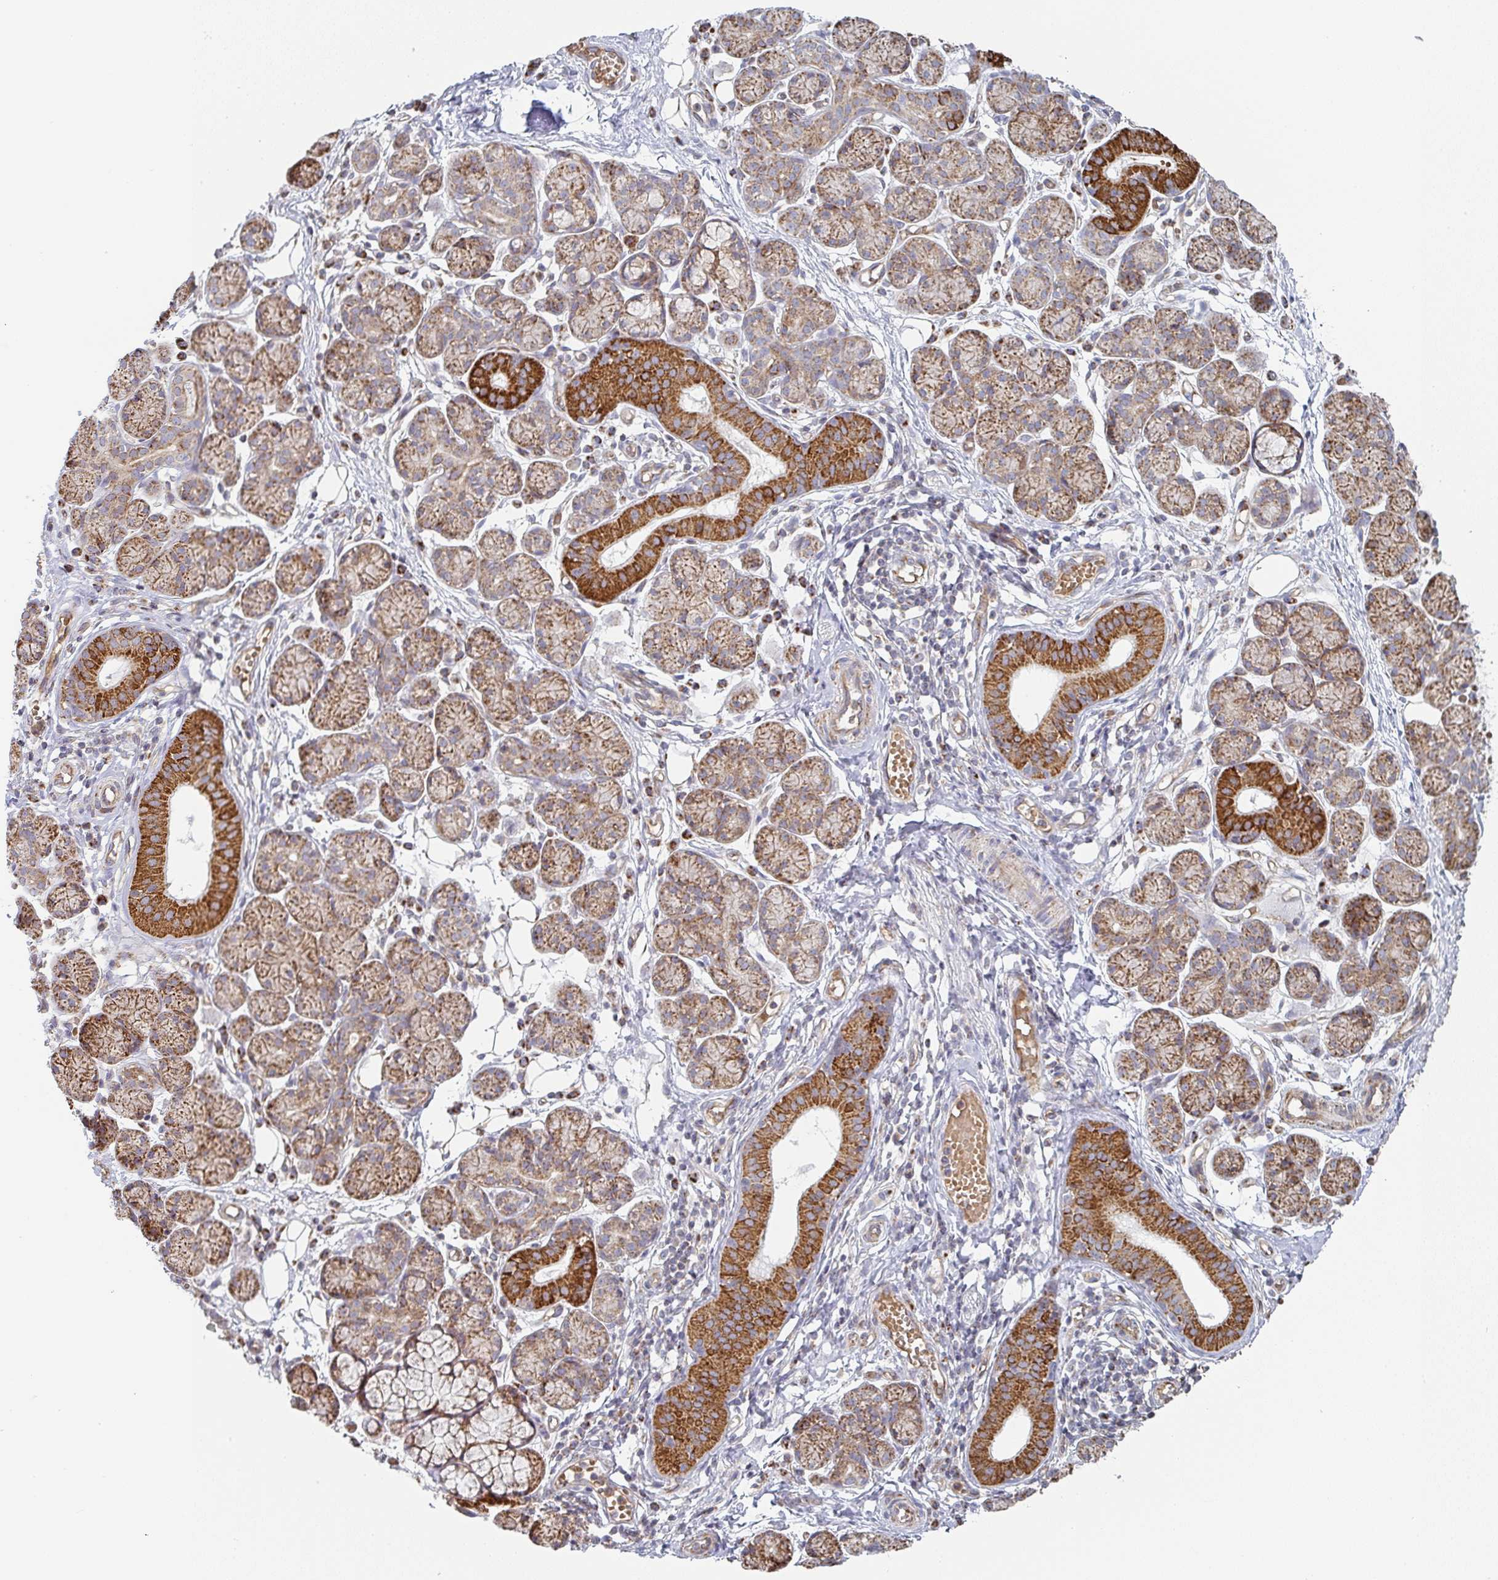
{"staining": {"intensity": "strong", "quantity": "25%-75%", "location": "cytoplasmic/membranous"}, "tissue": "salivary gland", "cell_type": "Glandular cells", "image_type": "normal", "snomed": [{"axis": "morphology", "description": "Normal tissue, NOS"}, {"axis": "morphology", "description": "Inflammation, NOS"}, {"axis": "topography", "description": "Lymph node"}, {"axis": "topography", "description": "Salivary gland"}], "caption": "Protein expression analysis of benign salivary gland reveals strong cytoplasmic/membranous expression in approximately 25%-75% of glandular cells. Using DAB (3,3'-diaminobenzidine) (brown) and hematoxylin (blue) stains, captured at high magnification using brightfield microscopy.", "gene": "ZNF526", "patient": {"sex": "male", "age": 3}}